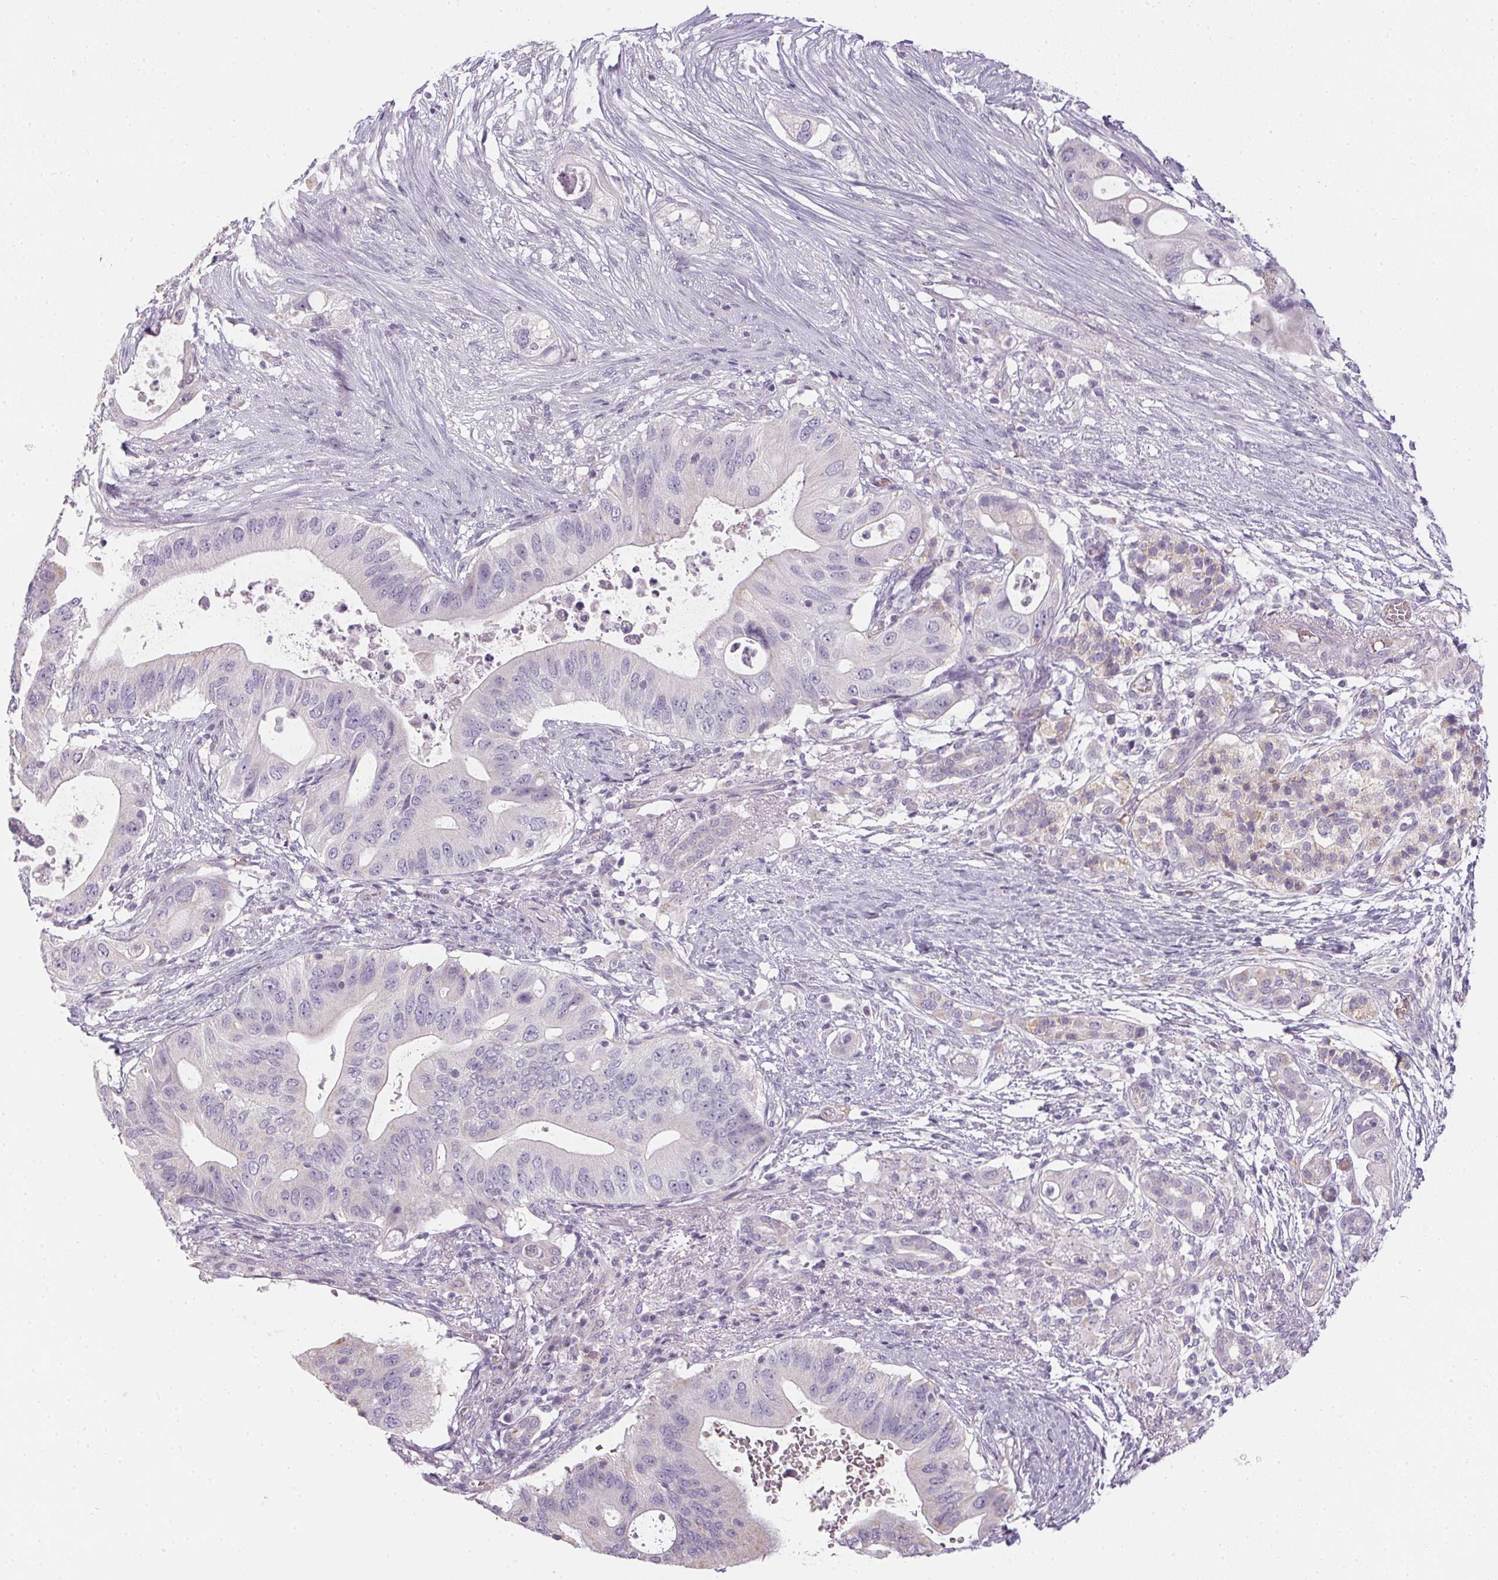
{"staining": {"intensity": "negative", "quantity": "none", "location": "none"}, "tissue": "pancreatic cancer", "cell_type": "Tumor cells", "image_type": "cancer", "snomed": [{"axis": "morphology", "description": "Adenocarcinoma, NOS"}, {"axis": "topography", "description": "Pancreas"}], "caption": "Human adenocarcinoma (pancreatic) stained for a protein using immunohistochemistry (IHC) demonstrates no staining in tumor cells.", "gene": "SMYD1", "patient": {"sex": "female", "age": 72}}